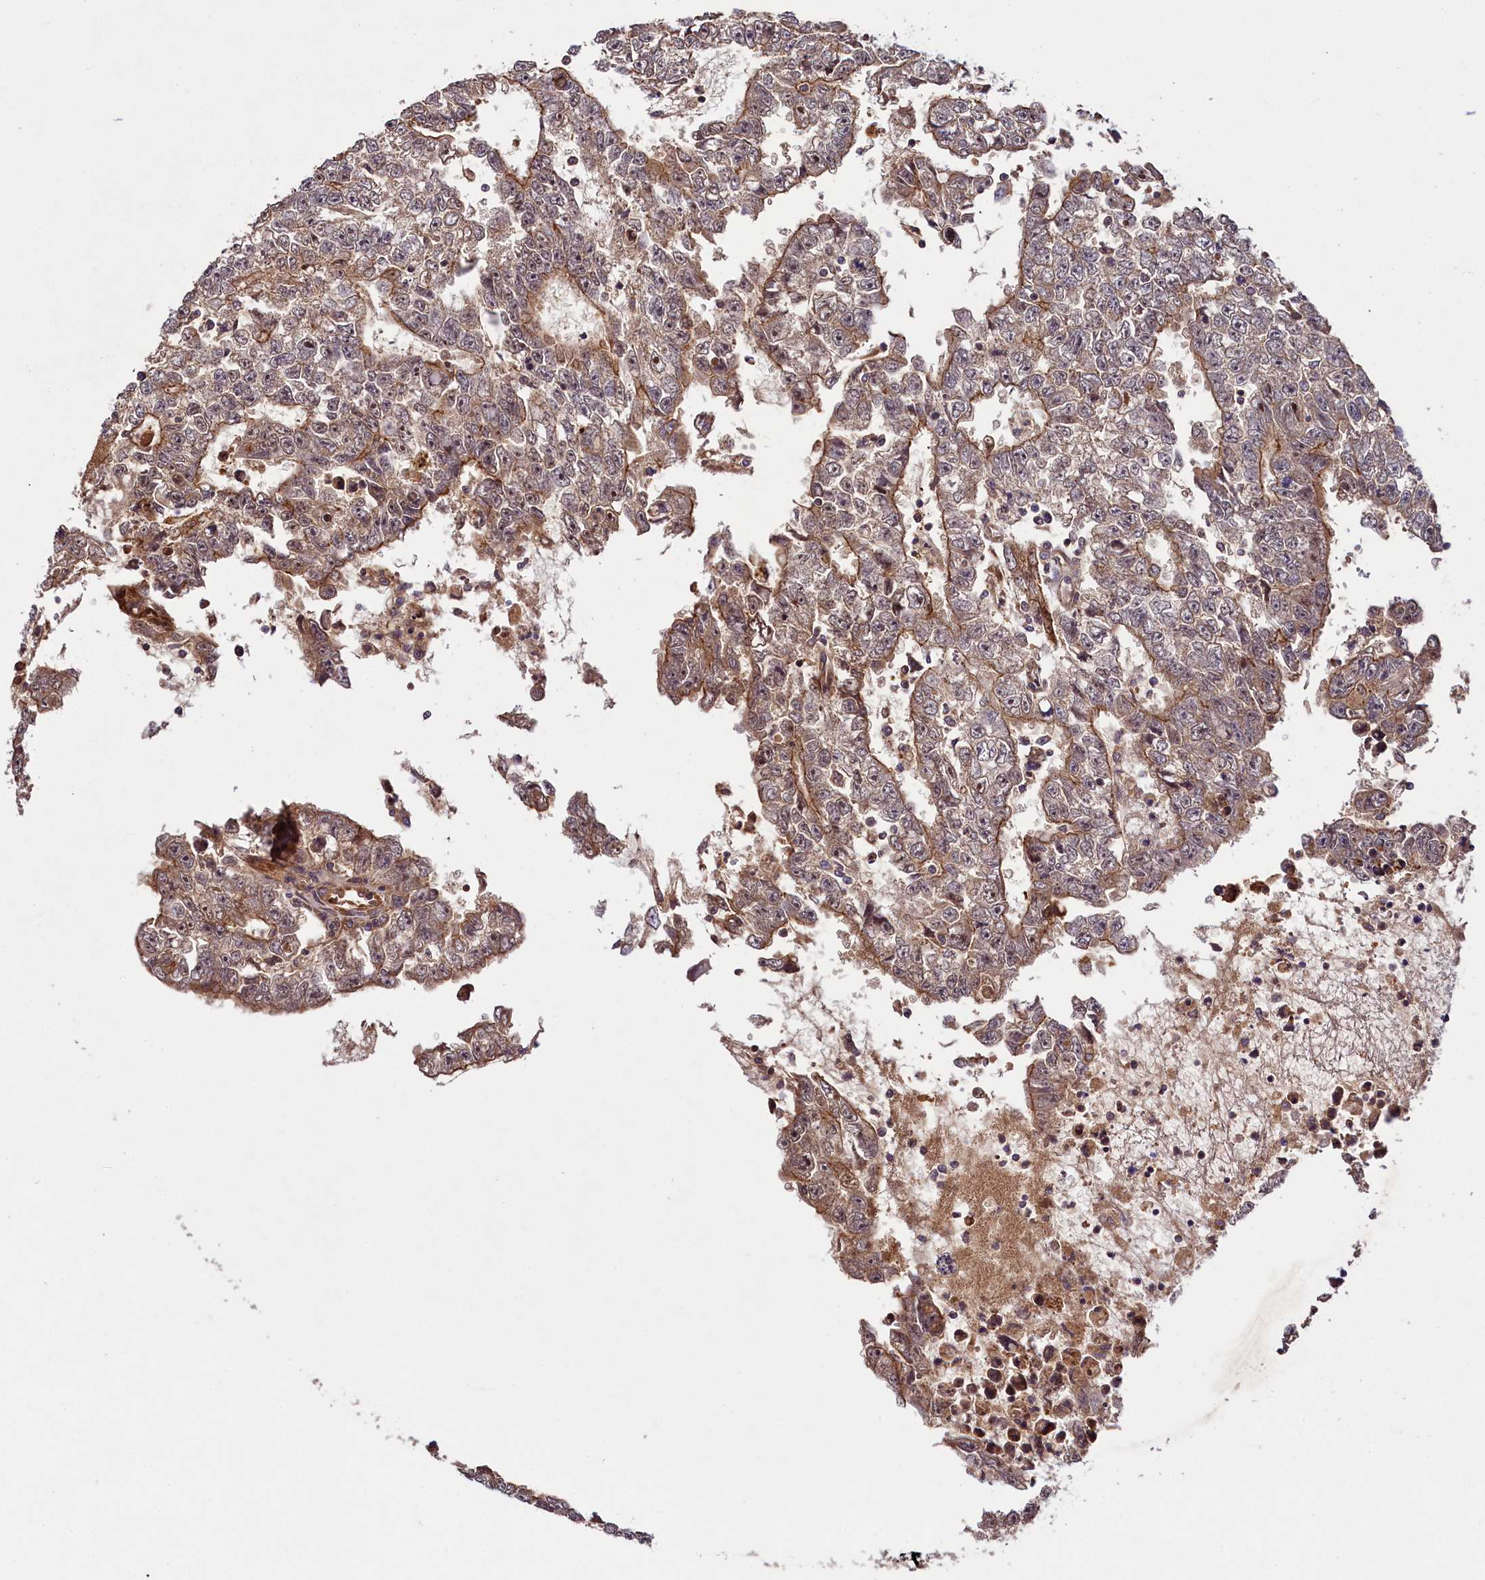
{"staining": {"intensity": "moderate", "quantity": "25%-75%", "location": "cytoplasmic/membranous"}, "tissue": "testis cancer", "cell_type": "Tumor cells", "image_type": "cancer", "snomed": [{"axis": "morphology", "description": "Carcinoma, Embryonal, NOS"}, {"axis": "topography", "description": "Testis"}], "caption": "Immunohistochemistry histopathology image of human embryonal carcinoma (testis) stained for a protein (brown), which demonstrates medium levels of moderate cytoplasmic/membranous expression in approximately 25%-75% of tumor cells.", "gene": "CCDC102A", "patient": {"sex": "male", "age": 25}}